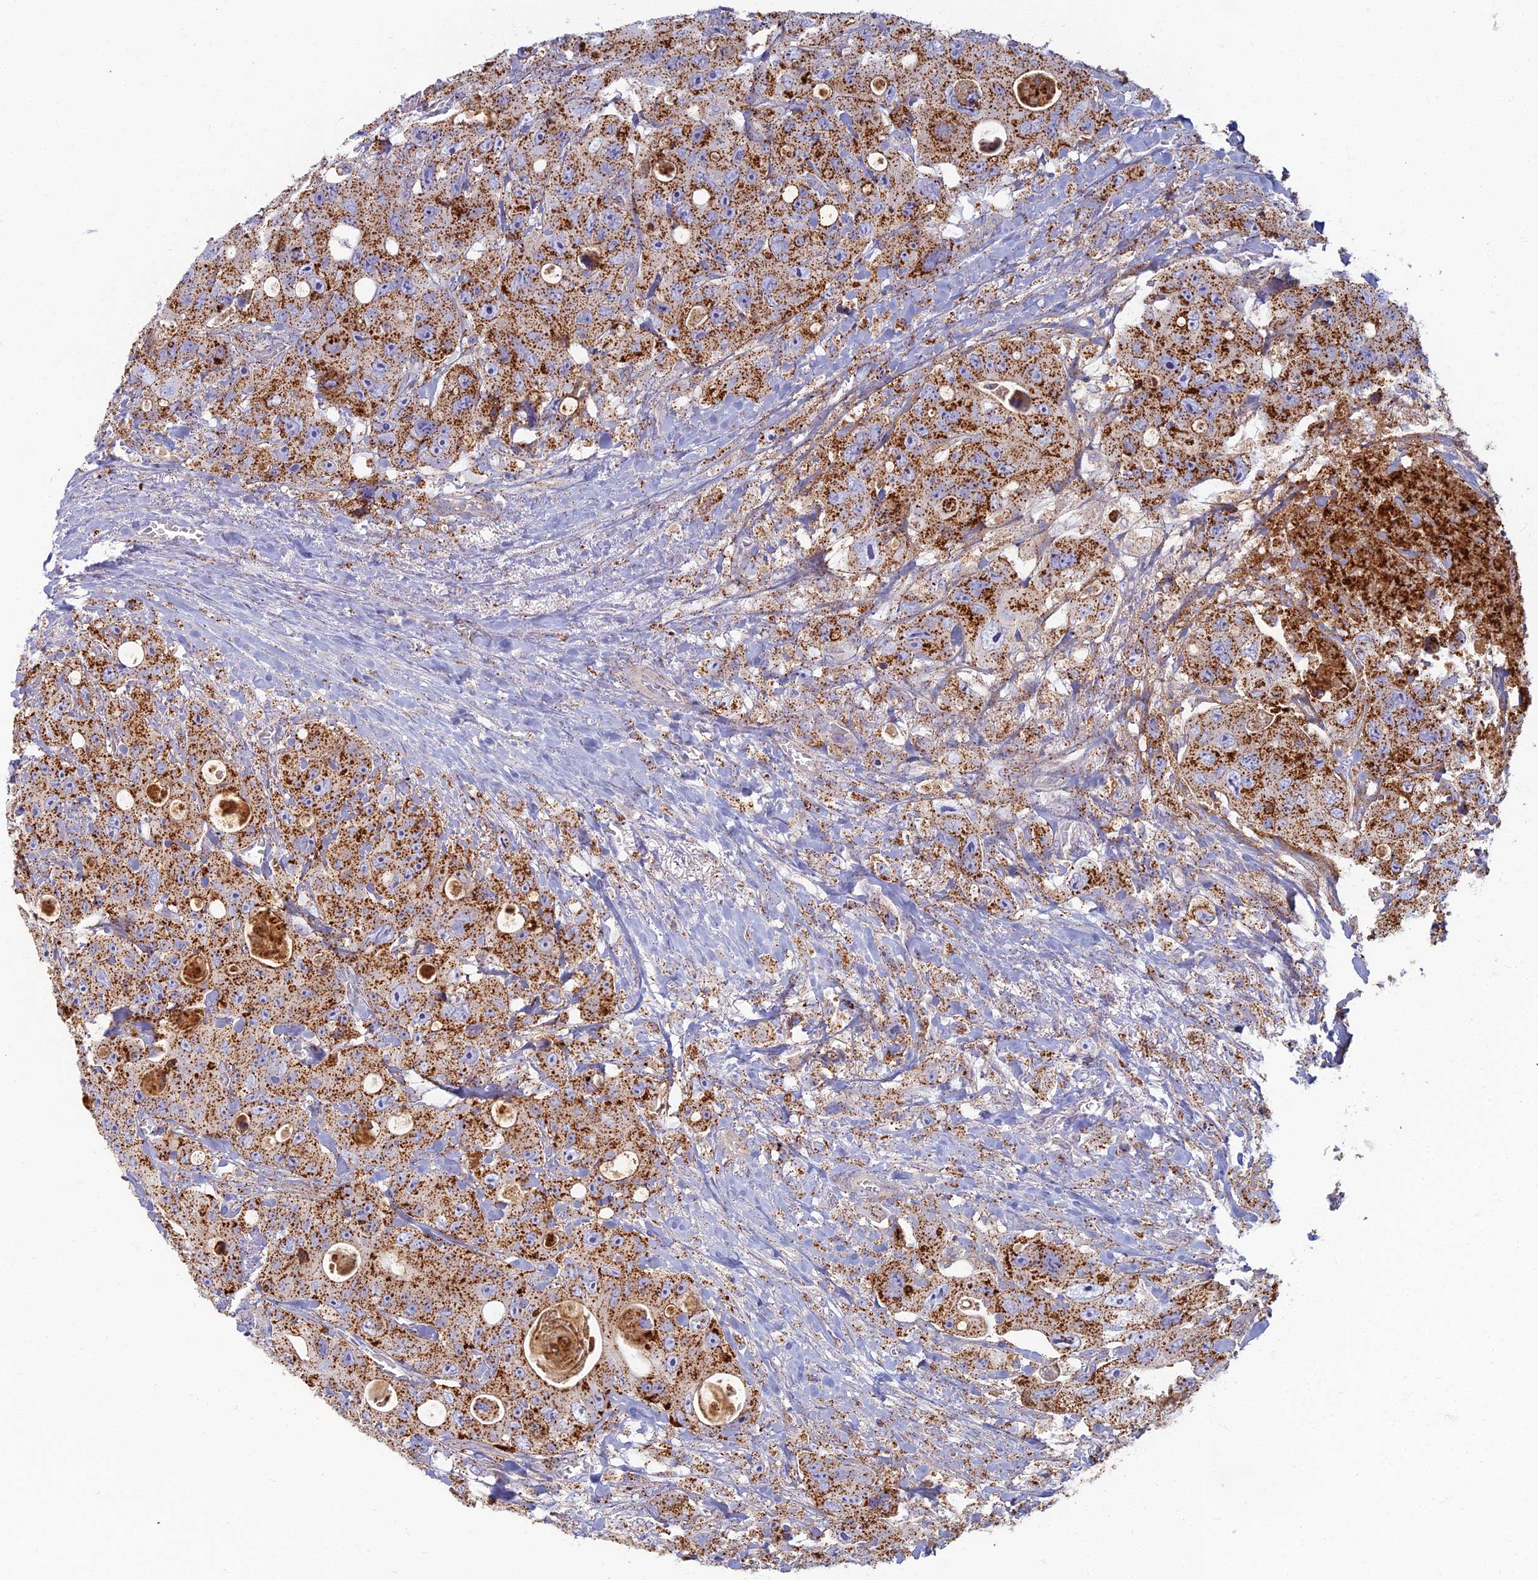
{"staining": {"intensity": "strong", "quantity": ">75%", "location": "cytoplasmic/membranous"}, "tissue": "colorectal cancer", "cell_type": "Tumor cells", "image_type": "cancer", "snomed": [{"axis": "morphology", "description": "Adenocarcinoma, NOS"}, {"axis": "topography", "description": "Colon"}], "caption": "A histopathology image of colorectal adenocarcinoma stained for a protein exhibits strong cytoplasmic/membranous brown staining in tumor cells.", "gene": "CHMP4B", "patient": {"sex": "female", "age": 46}}